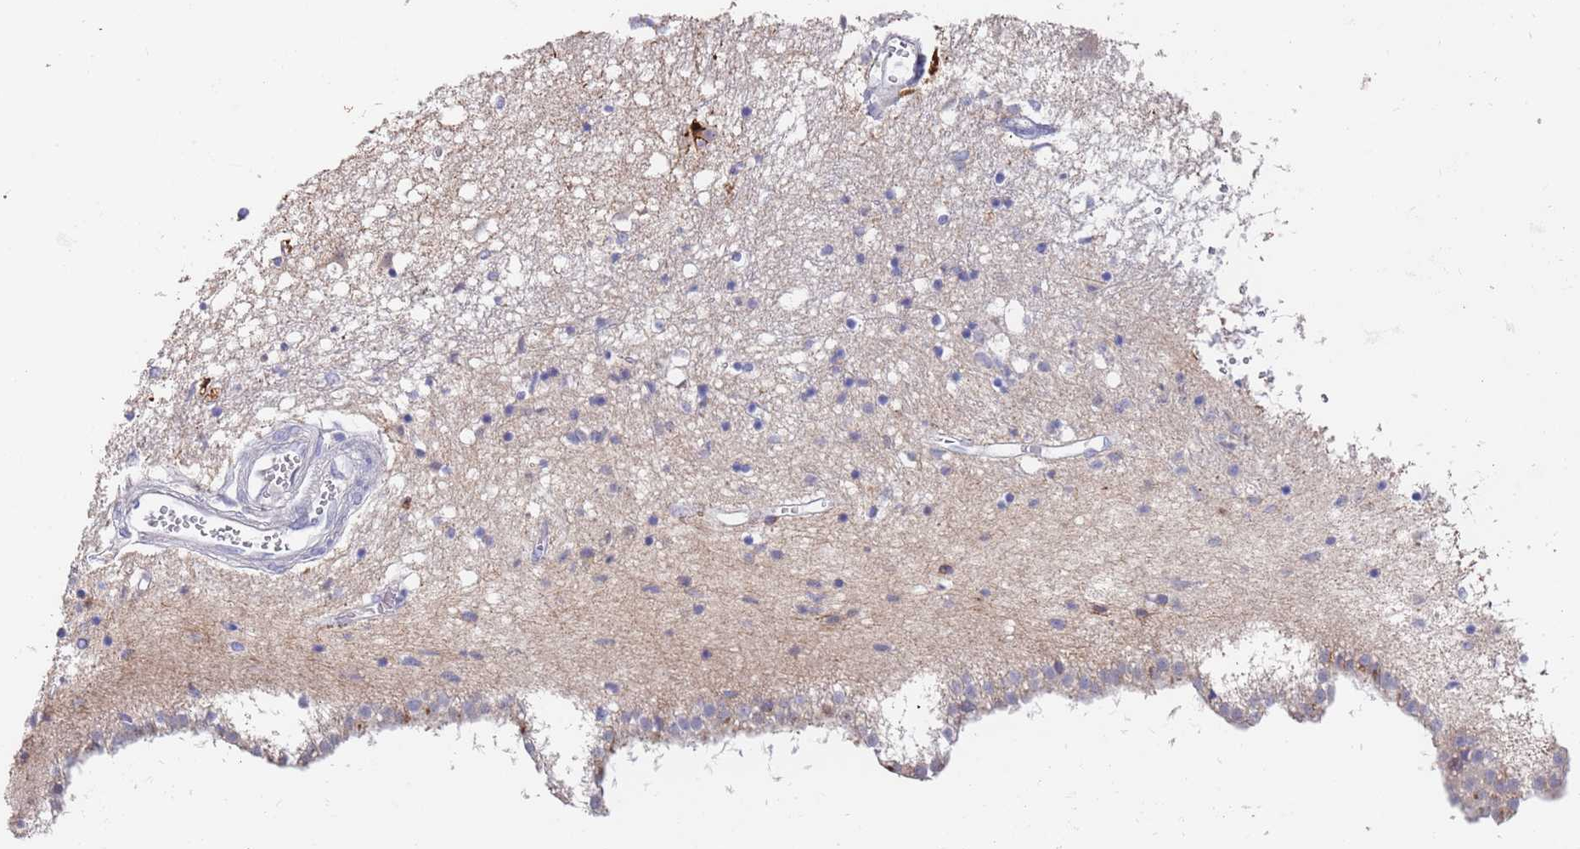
{"staining": {"intensity": "negative", "quantity": "none", "location": "none"}, "tissue": "caudate", "cell_type": "Glial cells", "image_type": "normal", "snomed": [{"axis": "morphology", "description": "Normal tissue, NOS"}, {"axis": "topography", "description": "Lateral ventricle wall"}], "caption": "An immunohistochemistry (IHC) micrograph of benign caudate is shown. There is no staining in glial cells of caudate. (DAB immunohistochemistry, high magnification).", "gene": "BORCS5", "patient": {"sex": "male", "age": 70}}